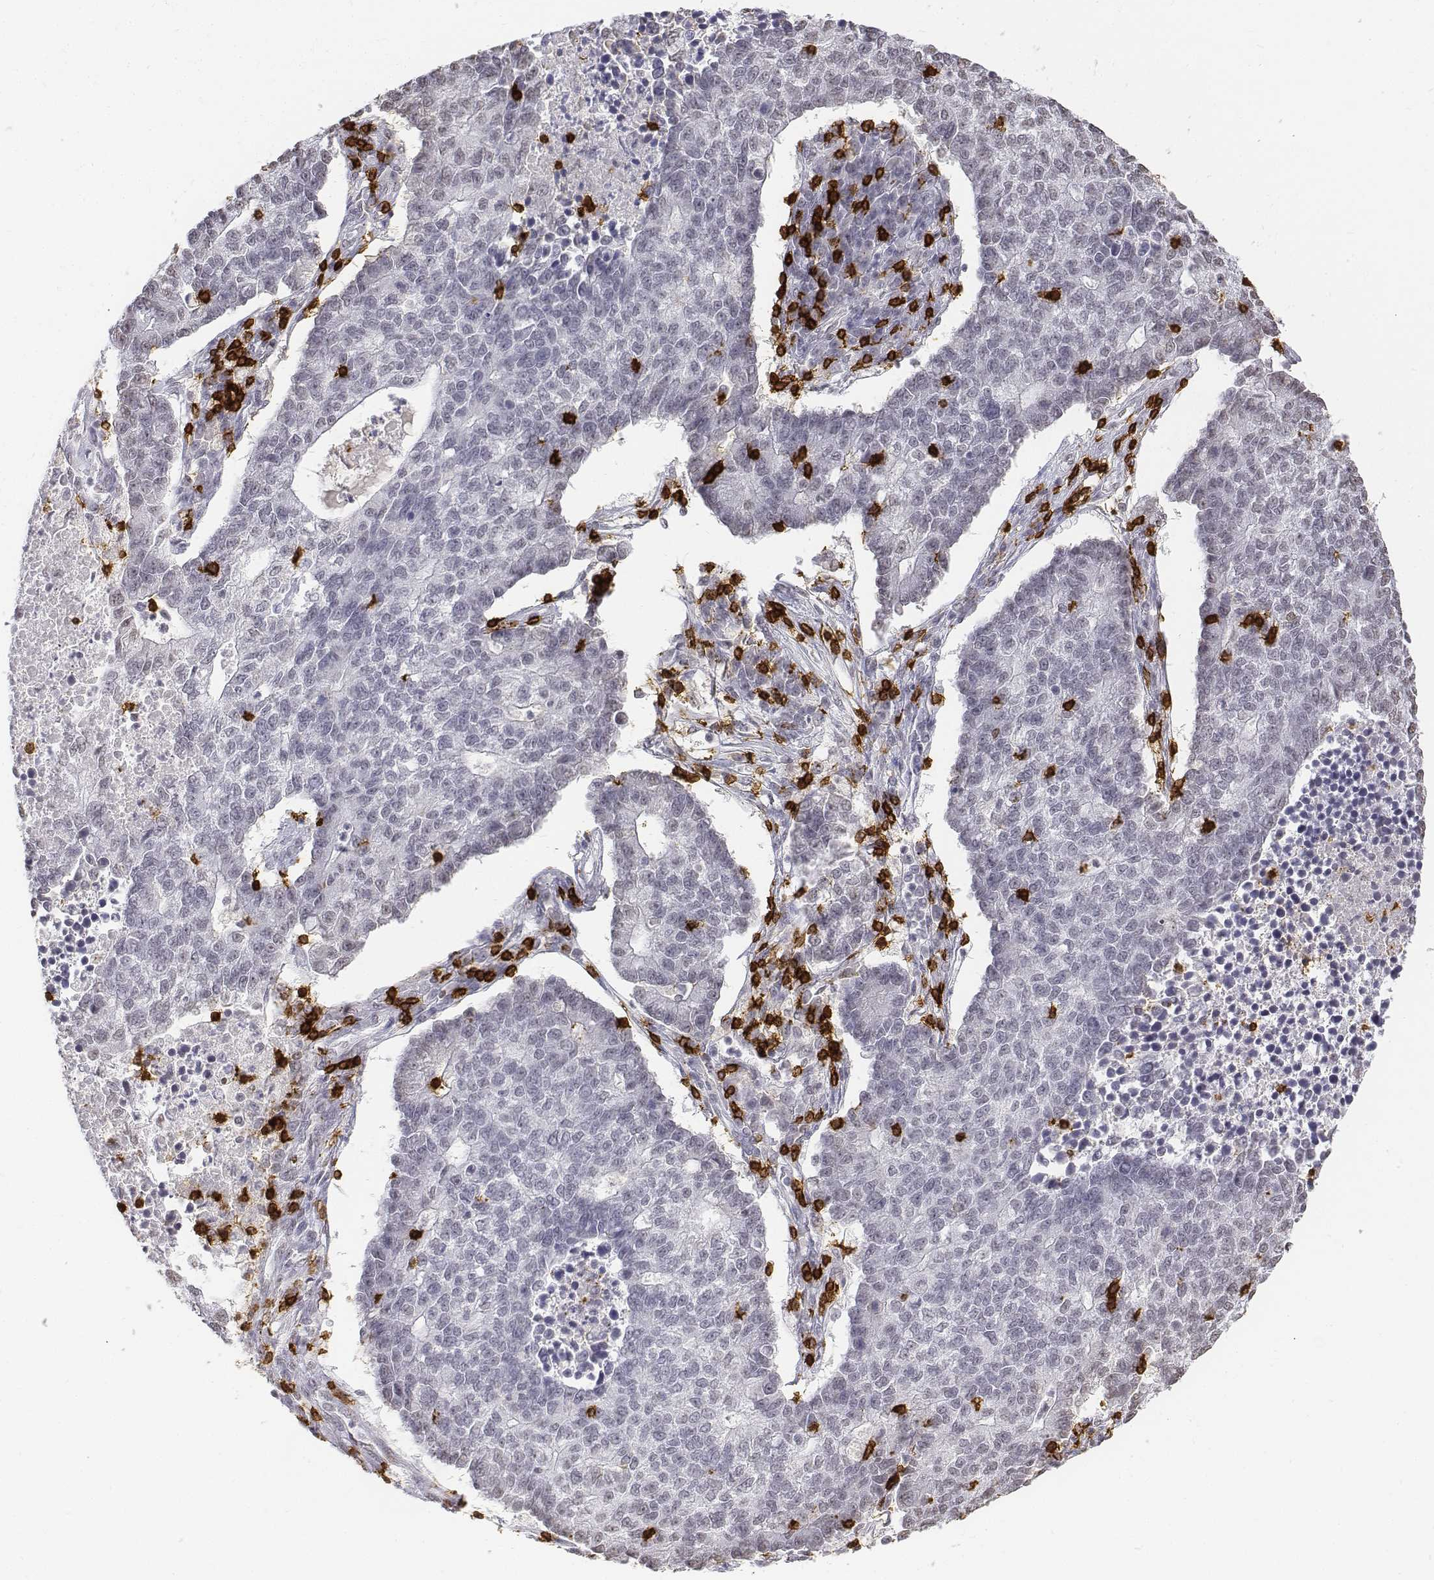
{"staining": {"intensity": "negative", "quantity": "none", "location": "none"}, "tissue": "lung cancer", "cell_type": "Tumor cells", "image_type": "cancer", "snomed": [{"axis": "morphology", "description": "Adenocarcinoma, NOS"}, {"axis": "topography", "description": "Lung"}], "caption": "A micrograph of lung adenocarcinoma stained for a protein shows no brown staining in tumor cells.", "gene": "CD3E", "patient": {"sex": "male", "age": 57}}